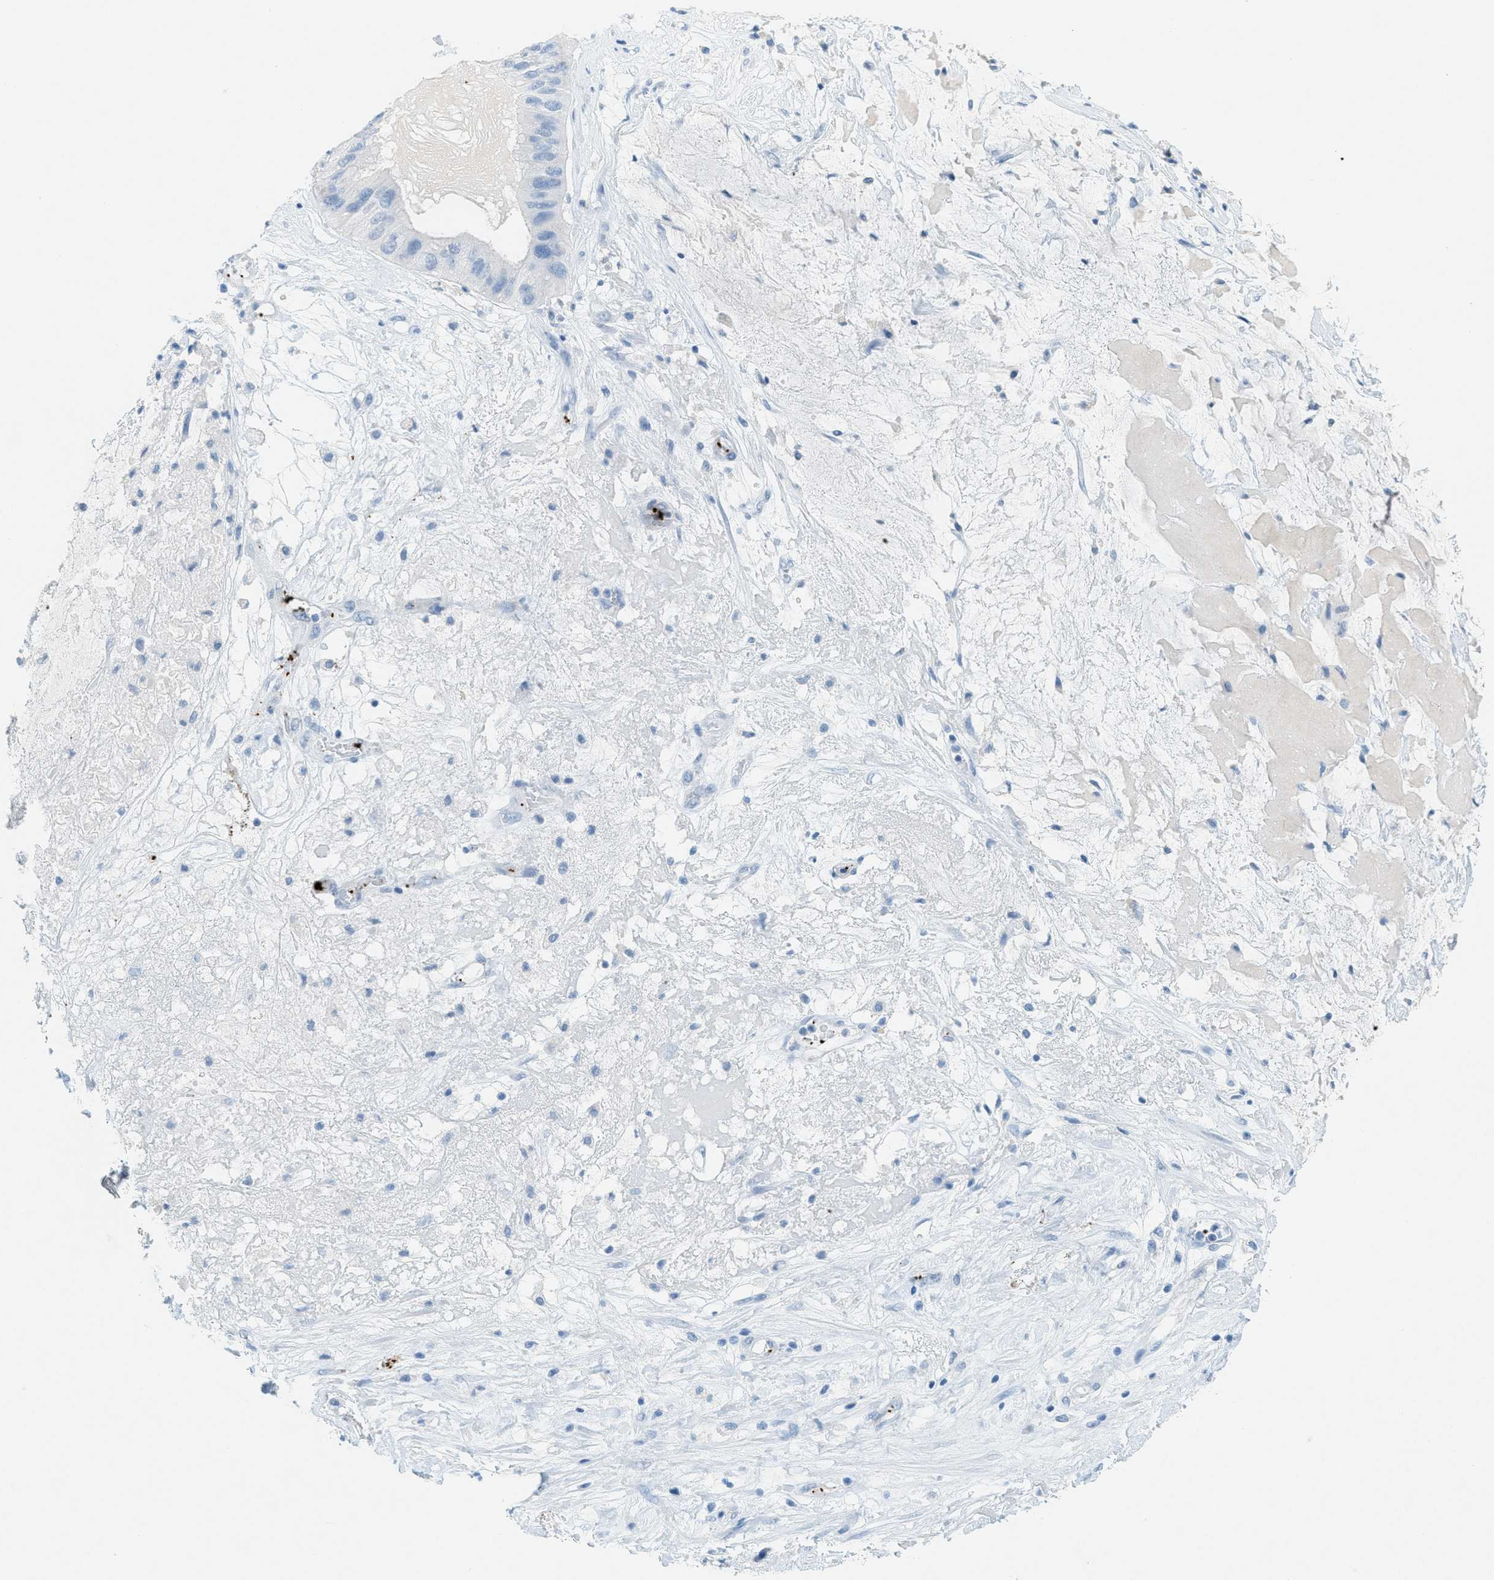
{"staining": {"intensity": "negative", "quantity": "none", "location": "none"}, "tissue": "ovarian cancer", "cell_type": "Tumor cells", "image_type": "cancer", "snomed": [{"axis": "morphology", "description": "Cystadenocarcinoma, mucinous, NOS"}, {"axis": "topography", "description": "Ovary"}], "caption": "High power microscopy image of an immunohistochemistry (IHC) micrograph of mucinous cystadenocarcinoma (ovarian), revealing no significant expression in tumor cells. Brightfield microscopy of immunohistochemistry (IHC) stained with DAB (brown) and hematoxylin (blue), captured at high magnification.", "gene": "PPBP", "patient": {"sex": "female", "age": 80}}